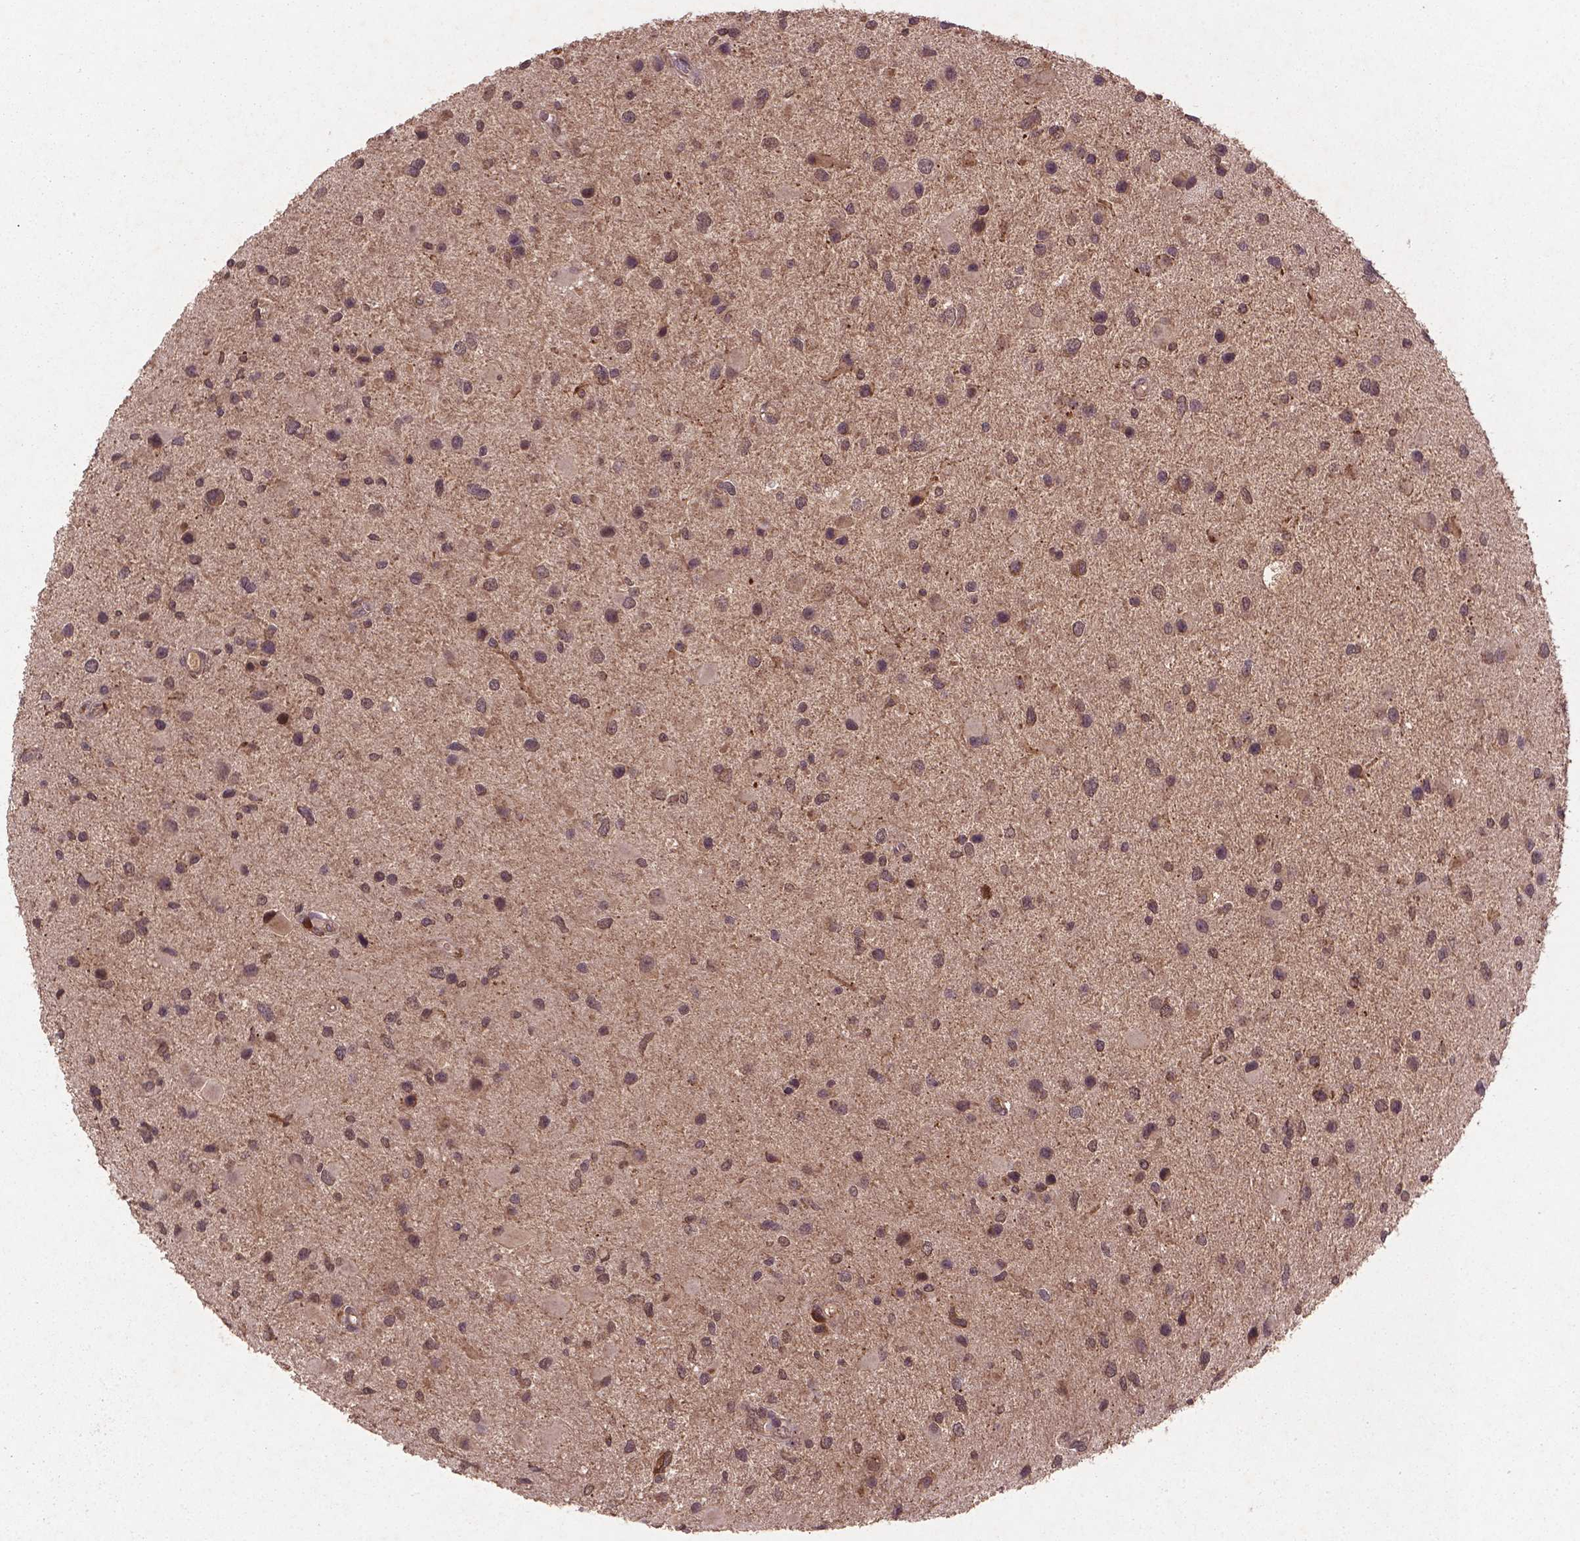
{"staining": {"intensity": "weak", "quantity": ">75%", "location": "cytoplasmic/membranous,nuclear"}, "tissue": "glioma", "cell_type": "Tumor cells", "image_type": "cancer", "snomed": [{"axis": "morphology", "description": "Glioma, malignant, Low grade"}, {"axis": "topography", "description": "Brain"}], "caption": "This is a photomicrograph of immunohistochemistry (IHC) staining of glioma, which shows weak positivity in the cytoplasmic/membranous and nuclear of tumor cells.", "gene": "NIPAL2", "patient": {"sex": "female", "age": 32}}